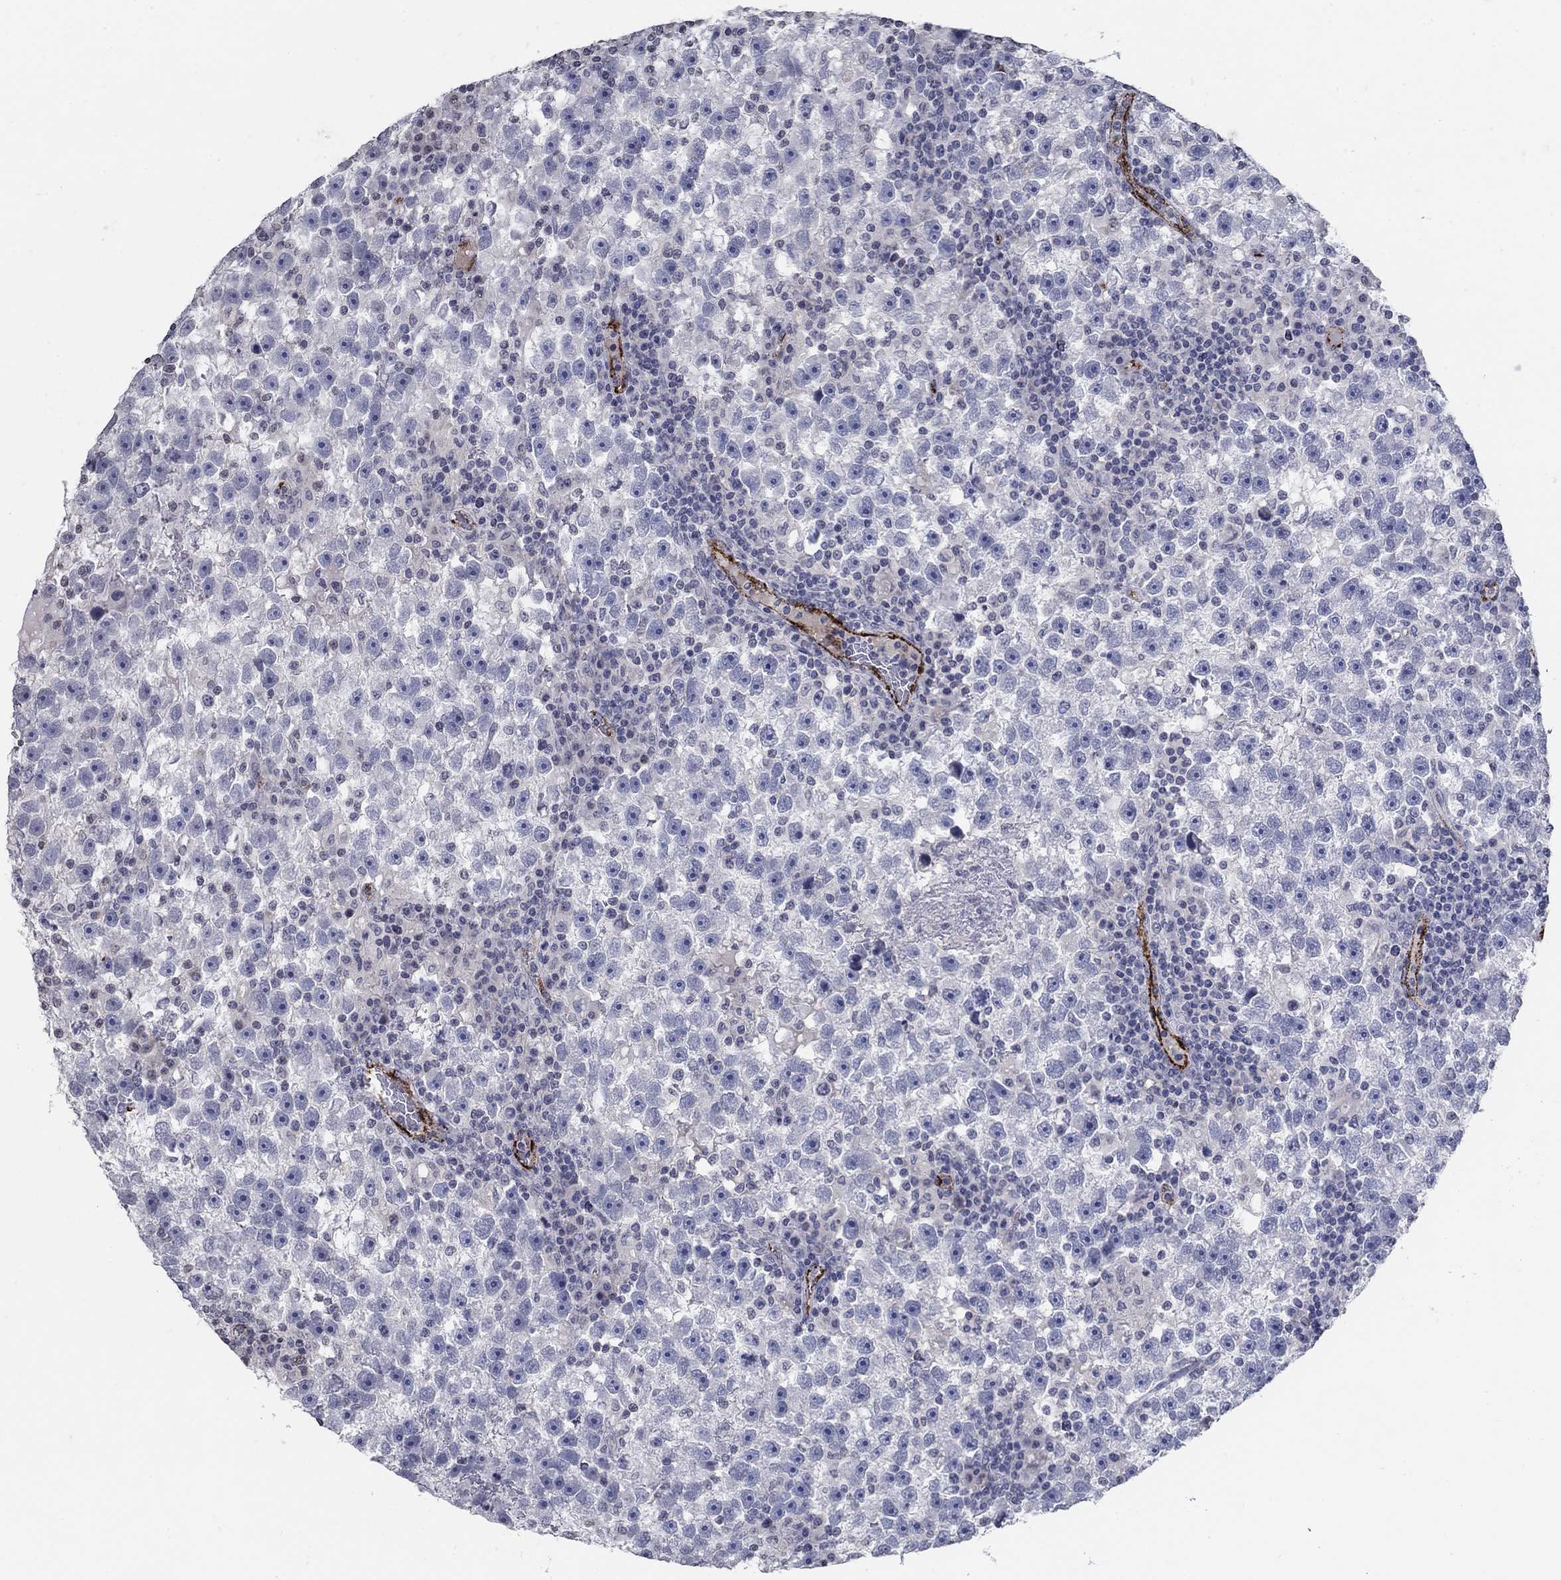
{"staining": {"intensity": "negative", "quantity": "none", "location": "none"}, "tissue": "testis cancer", "cell_type": "Tumor cells", "image_type": "cancer", "snomed": [{"axis": "morphology", "description": "Seminoma, NOS"}, {"axis": "topography", "description": "Testis"}], "caption": "The IHC micrograph has no significant expression in tumor cells of testis cancer (seminoma) tissue.", "gene": "TINAG", "patient": {"sex": "male", "age": 47}}